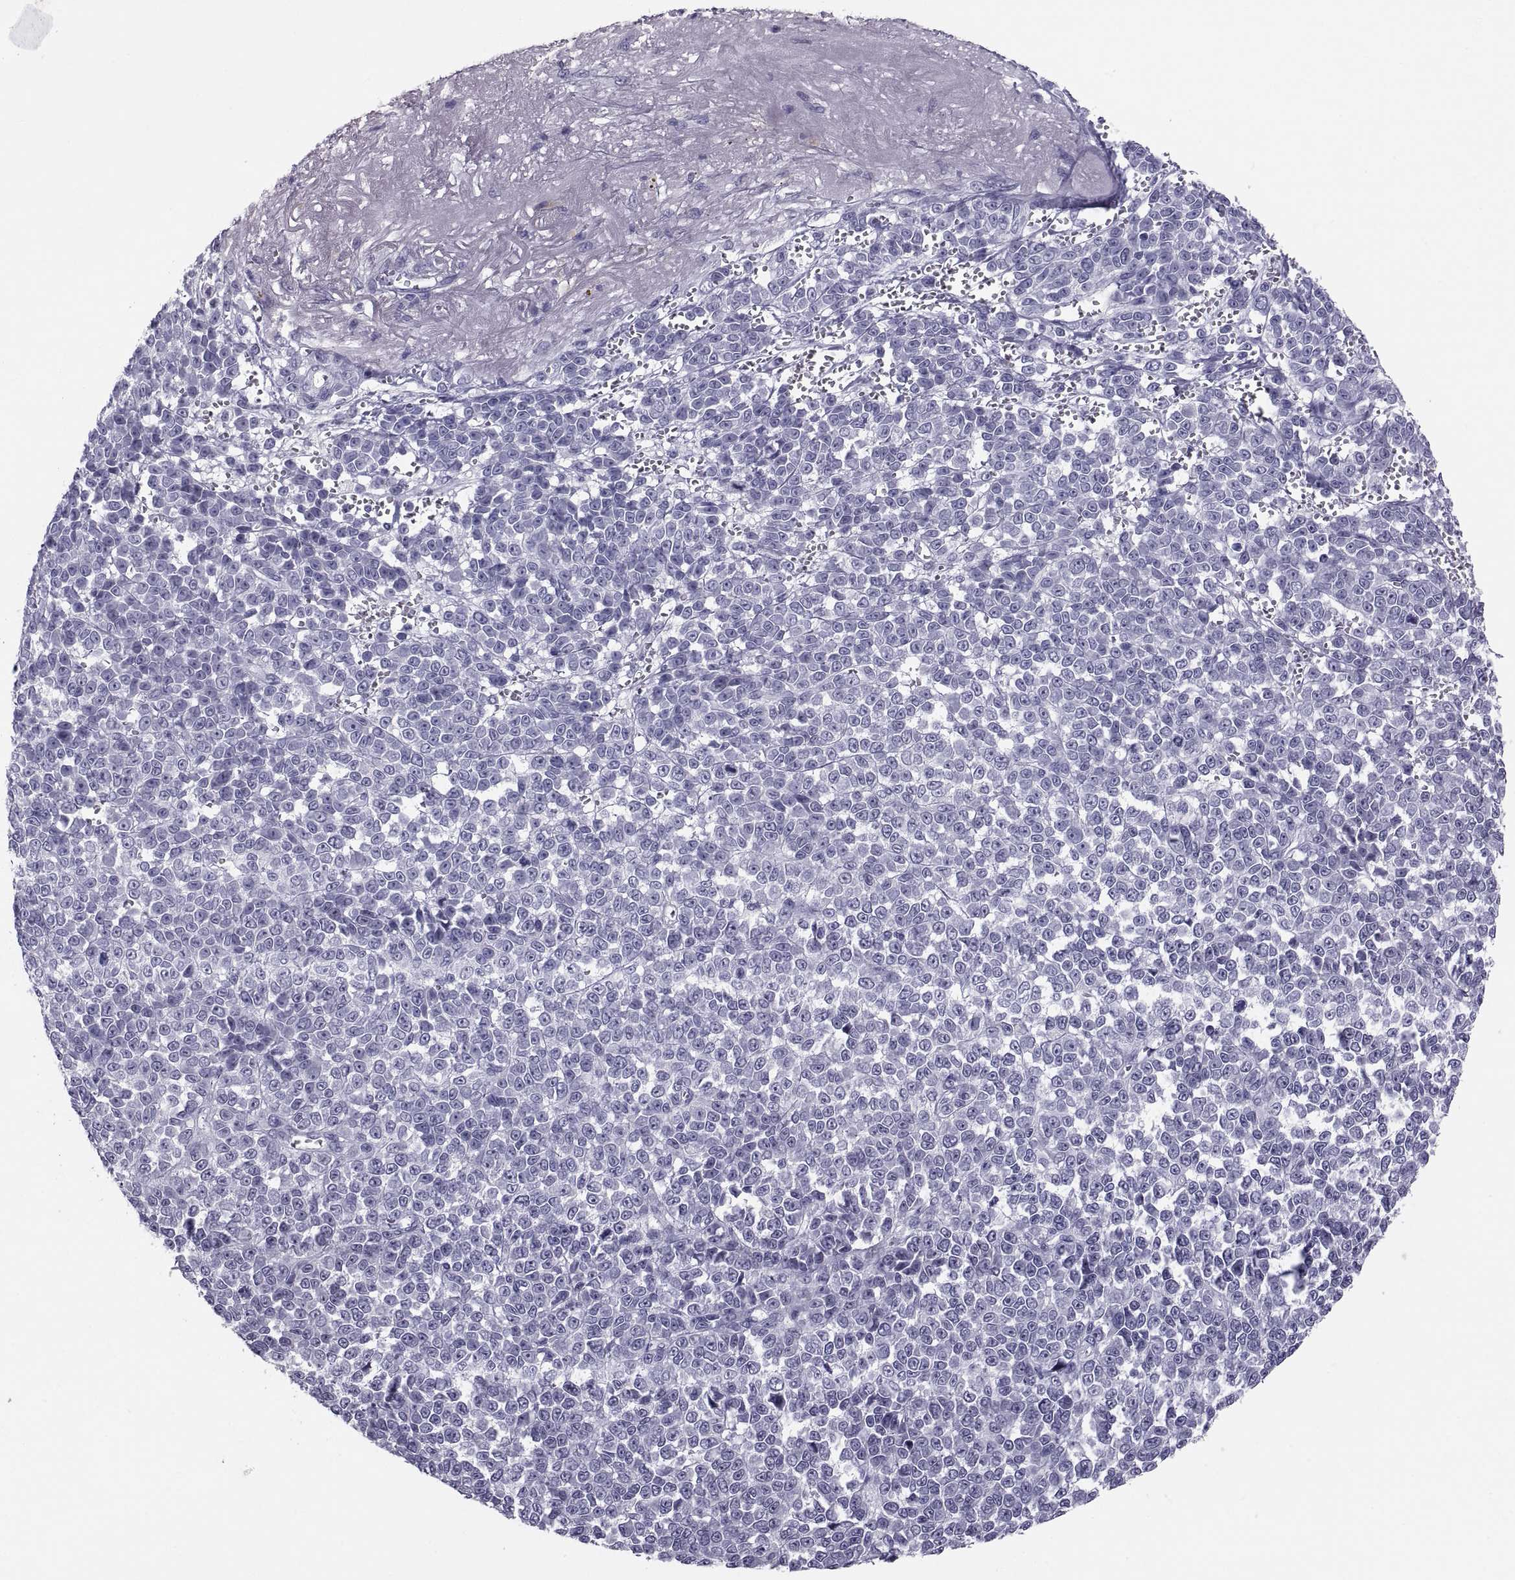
{"staining": {"intensity": "negative", "quantity": "none", "location": "none"}, "tissue": "melanoma", "cell_type": "Tumor cells", "image_type": "cancer", "snomed": [{"axis": "morphology", "description": "Malignant melanoma, NOS"}, {"axis": "topography", "description": "Skin"}], "caption": "An immunohistochemistry (IHC) photomicrograph of melanoma is shown. There is no staining in tumor cells of melanoma.", "gene": "CRISP1", "patient": {"sex": "female", "age": 95}}